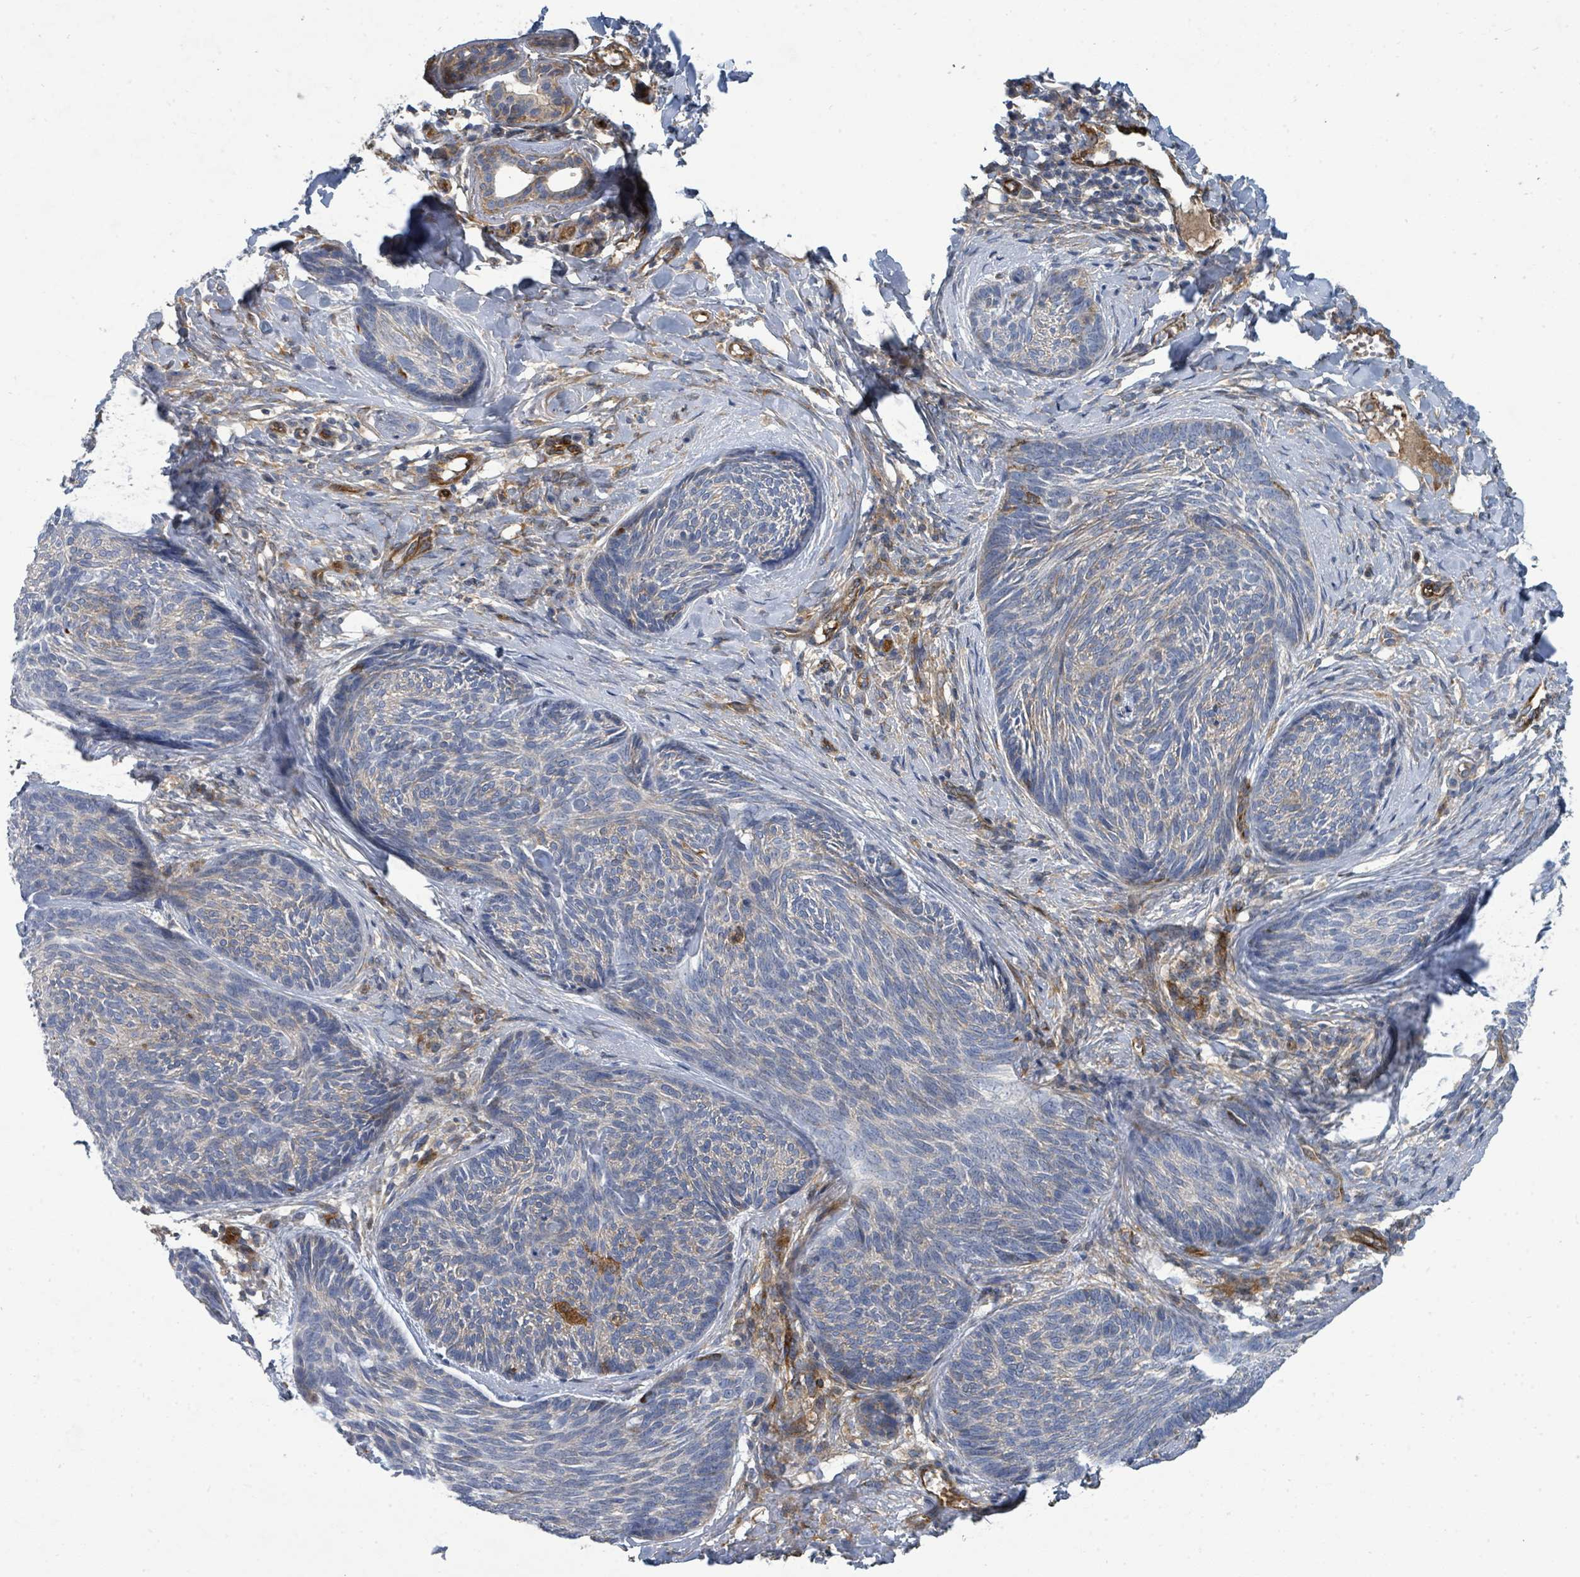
{"staining": {"intensity": "negative", "quantity": "none", "location": "none"}, "tissue": "skin cancer", "cell_type": "Tumor cells", "image_type": "cancer", "snomed": [{"axis": "morphology", "description": "Basal cell carcinoma"}, {"axis": "topography", "description": "Skin"}], "caption": "Tumor cells are negative for brown protein staining in skin cancer. (Immunohistochemistry (ihc), brightfield microscopy, high magnification).", "gene": "IFIT1", "patient": {"sex": "male", "age": 73}}